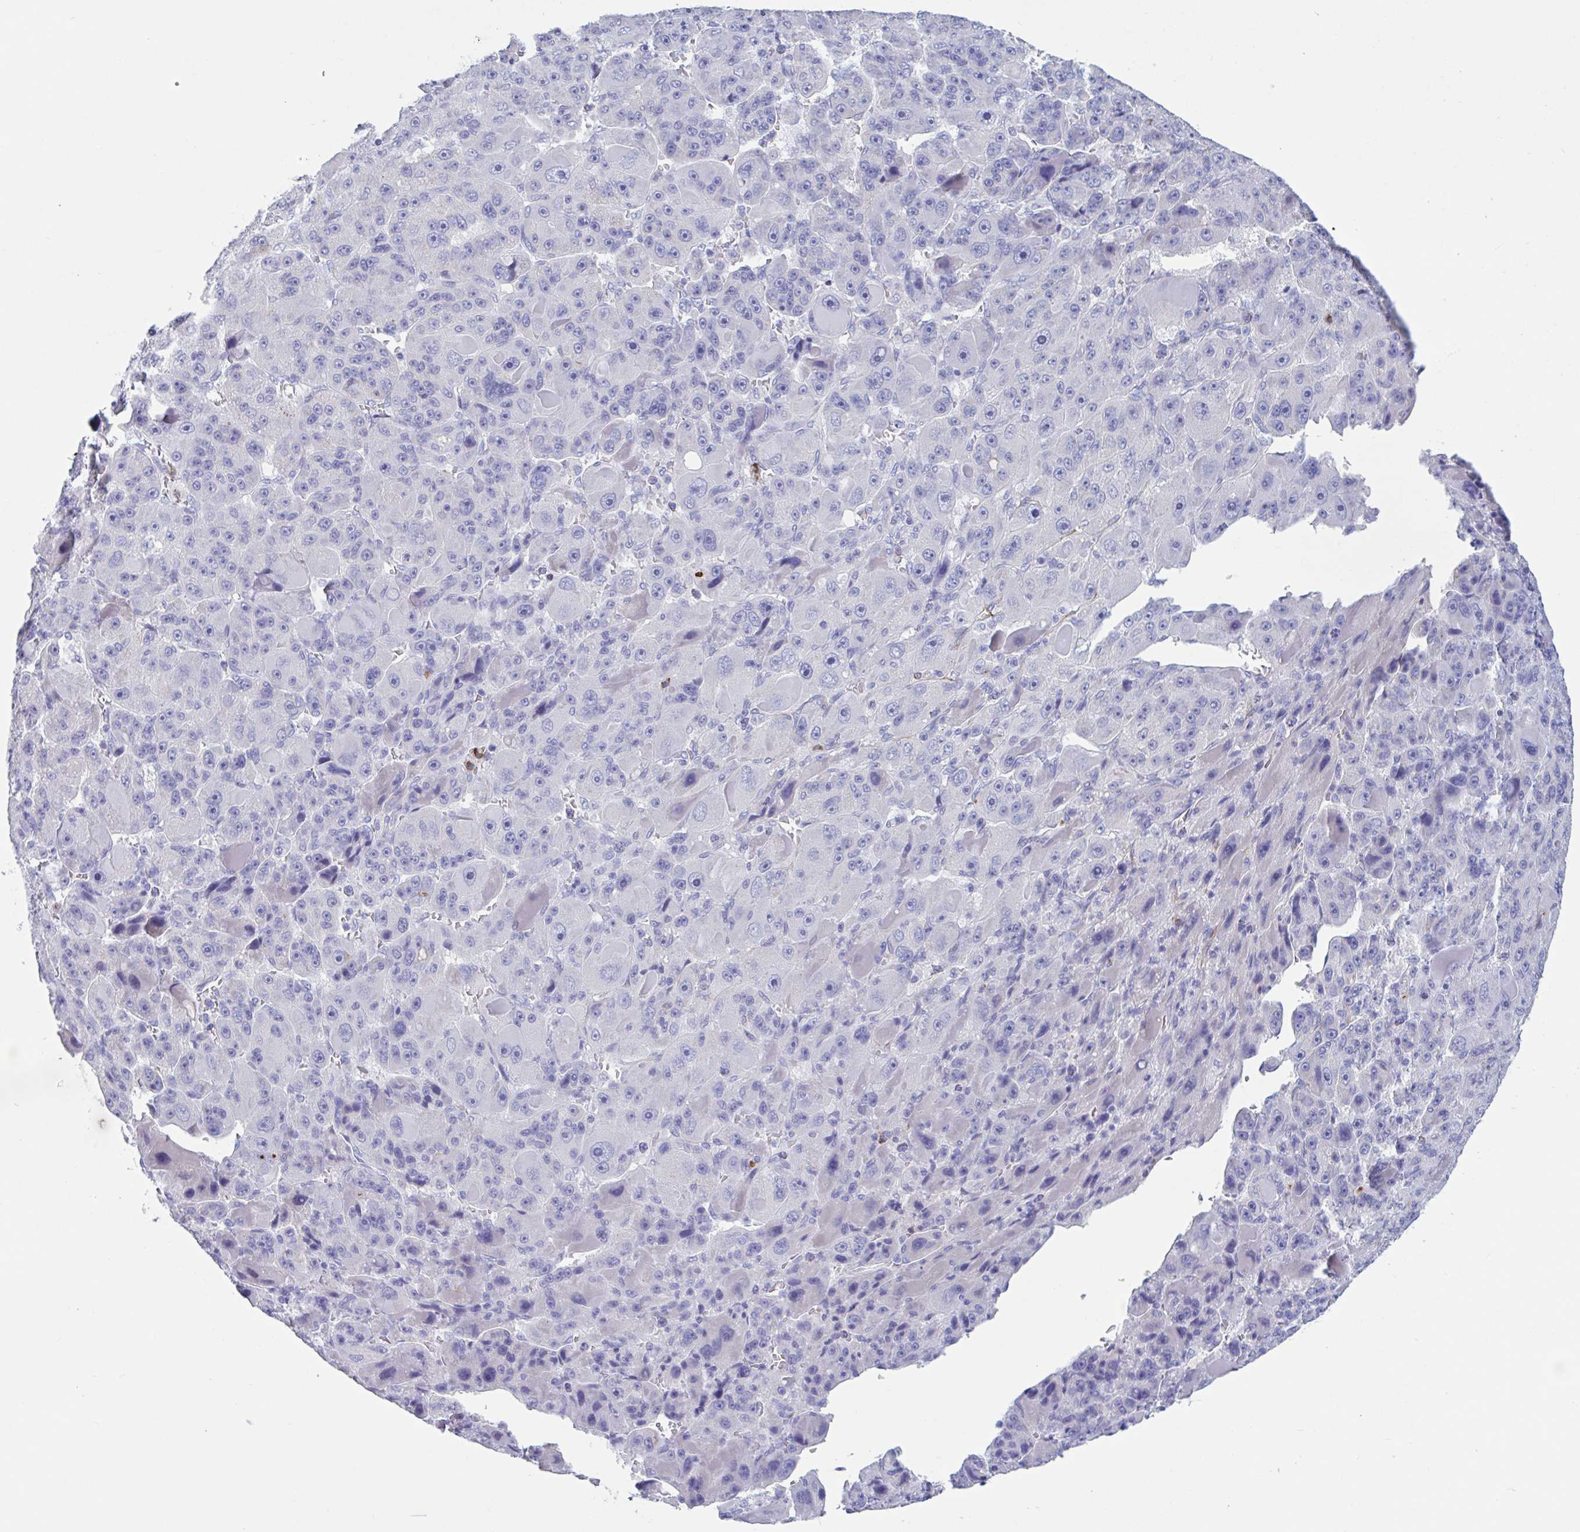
{"staining": {"intensity": "negative", "quantity": "none", "location": "none"}, "tissue": "liver cancer", "cell_type": "Tumor cells", "image_type": "cancer", "snomed": [{"axis": "morphology", "description": "Carcinoma, Hepatocellular, NOS"}, {"axis": "topography", "description": "Liver"}], "caption": "The immunohistochemistry (IHC) photomicrograph has no significant staining in tumor cells of liver cancer (hepatocellular carcinoma) tissue.", "gene": "ZNHIT2", "patient": {"sex": "male", "age": 76}}